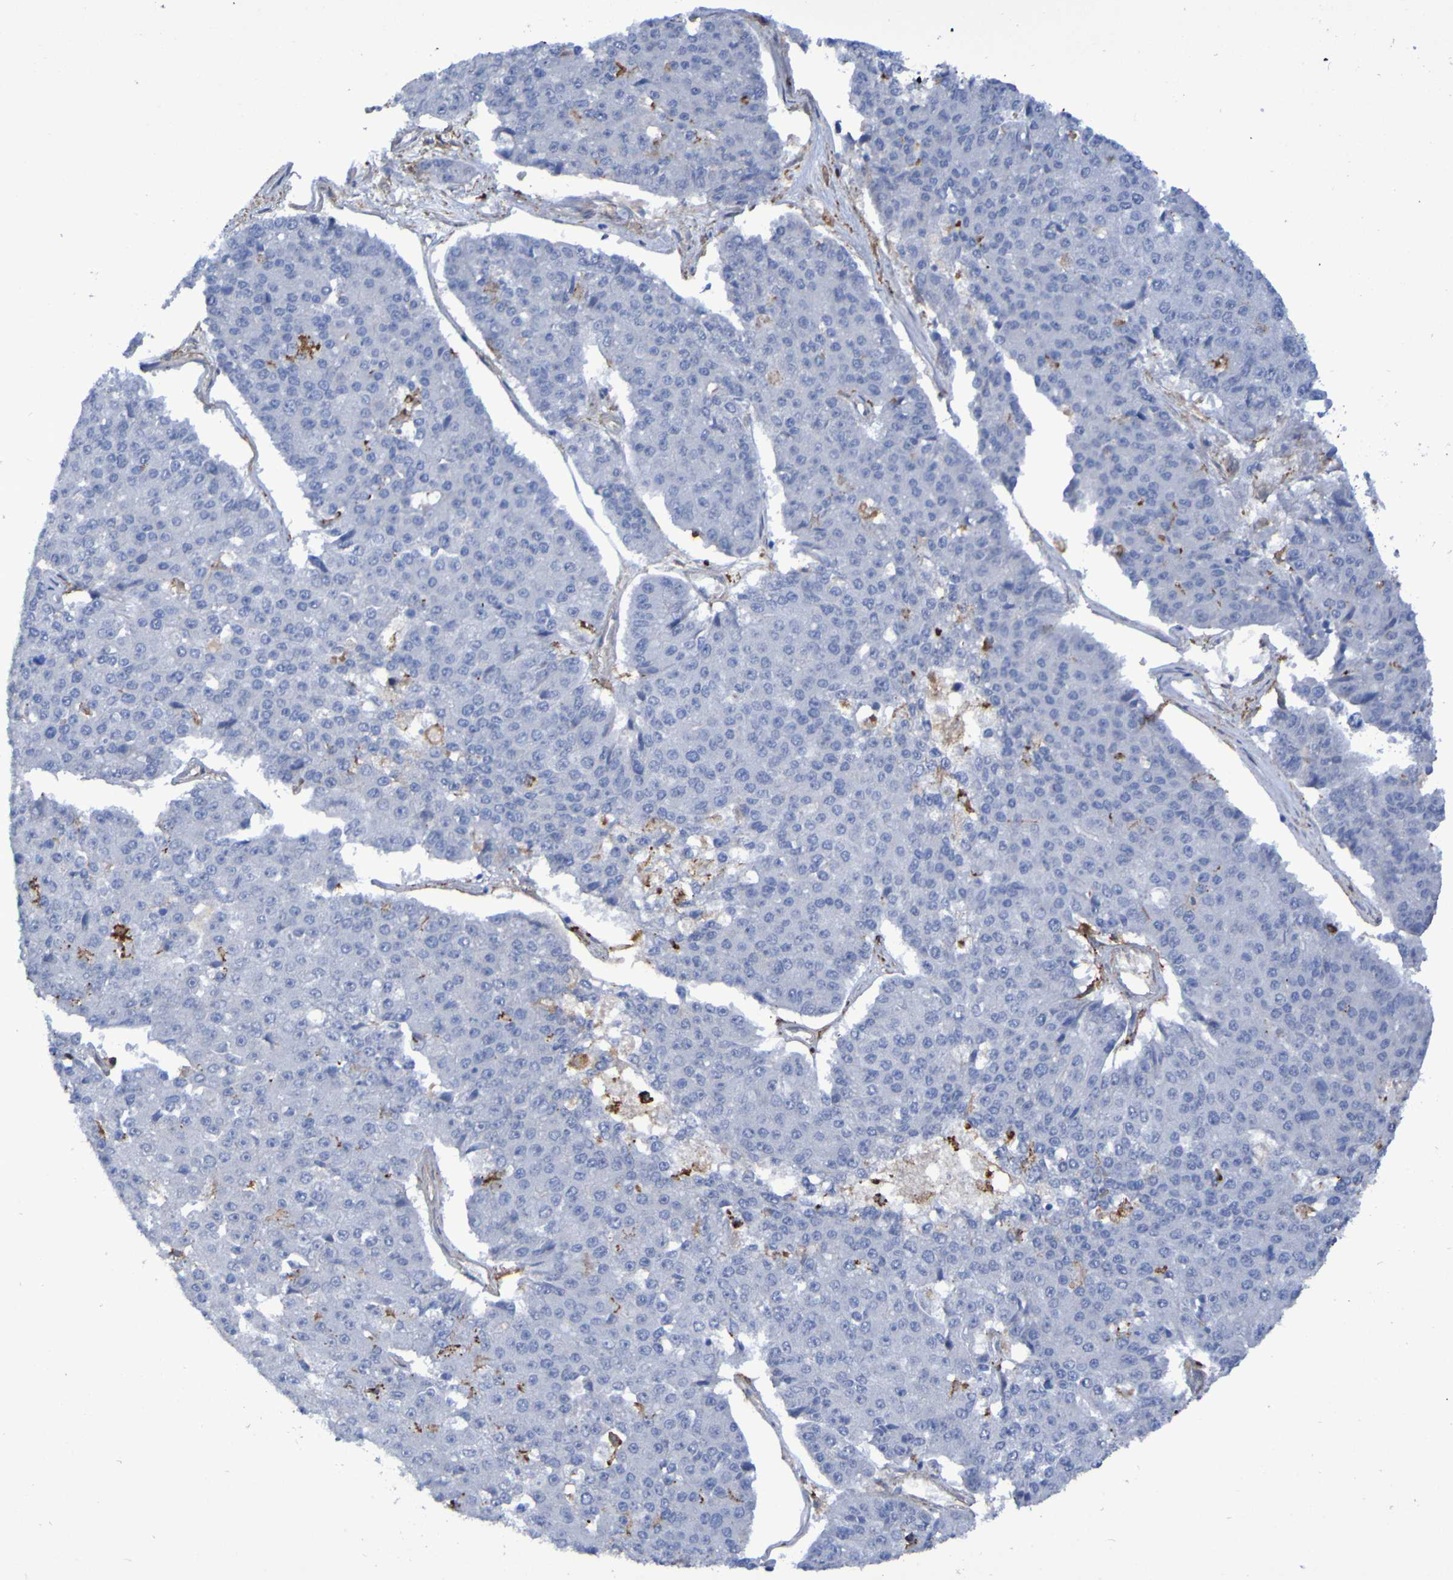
{"staining": {"intensity": "negative", "quantity": "none", "location": "none"}, "tissue": "pancreatic cancer", "cell_type": "Tumor cells", "image_type": "cancer", "snomed": [{"axis": "morphology", "description": "Adenocarcinoma, NOS"}, {"axis": "topography", "description": "Pancreas"}], "caption": "An immunohistochemistry (IHC) micrograph of adenocarcinoma (pancreatic) is shown. There is no staining in tumor cells of adenocarcinoma (pancreatic). (Stains: DAB (3,3'-diaminobenzidine) IHC with hematoxylin counter stain, Microscopy: brightfield microscopy at high magnification).", "gene": "SCRG1", "patient": {"sex": "male", "age": 50}}